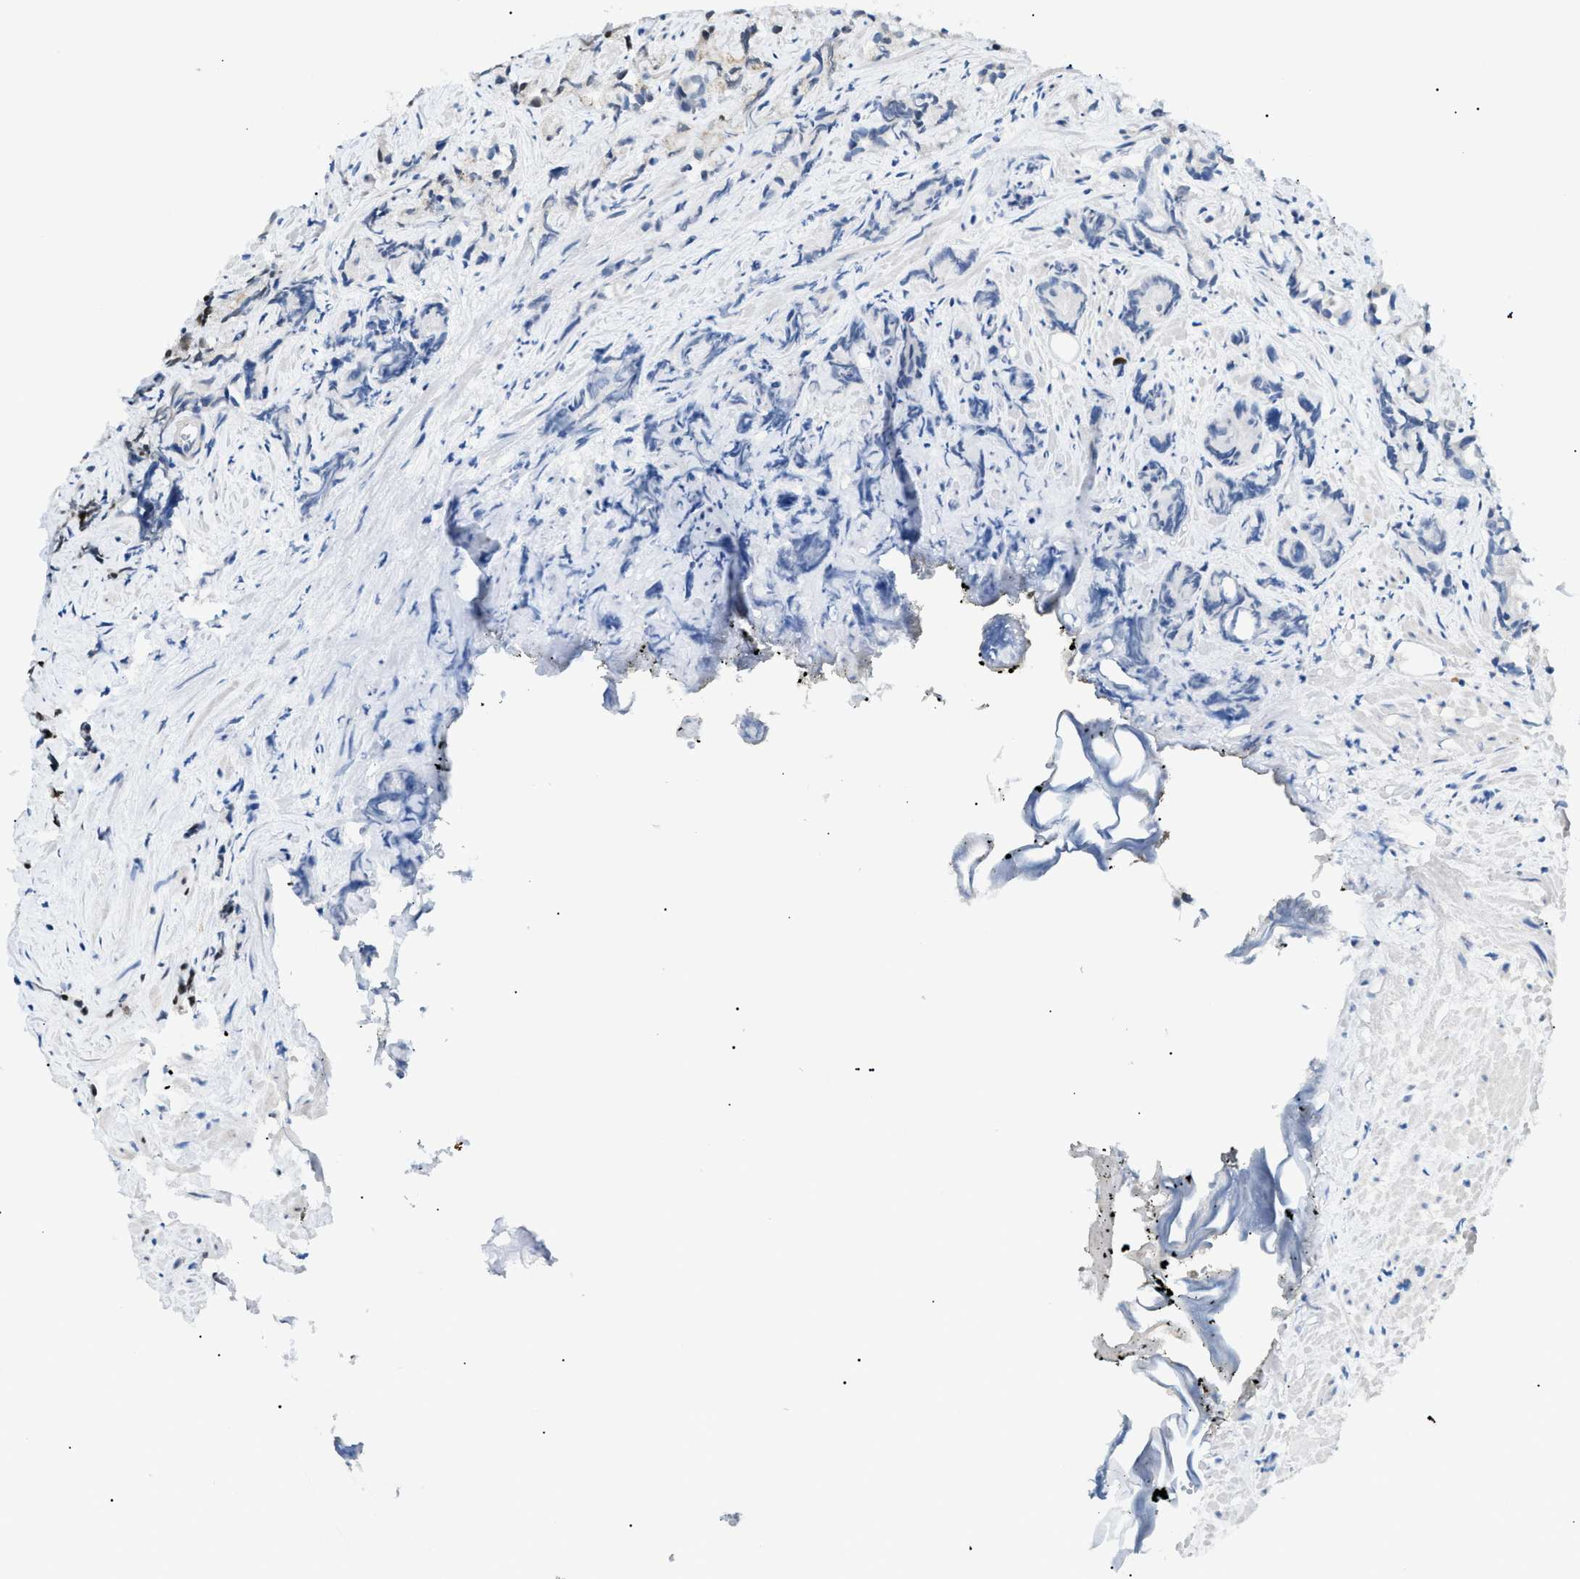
{"staining": {"intensity": "weak", "quantity": "25%-75%", "location": "nuclear"}, "tissue": "prostate cancer", "cell_type": "Tumor cells", "image_type": "cancer", "snomed": [{"axis": "morphology", "description": "Adenocarcinoma, Low grade"}, {"axis": "topography", "description": "Prostate"}], "caption": "About 25%-75% of tumor cells in human low-grade adenocarcinoma (prostate) demonstrate weak nuclear protein expression as visualized by brown immunohistochemical staining.", "gene": "SMARCC1", "patient": {"sex": "male", "age": 89}}